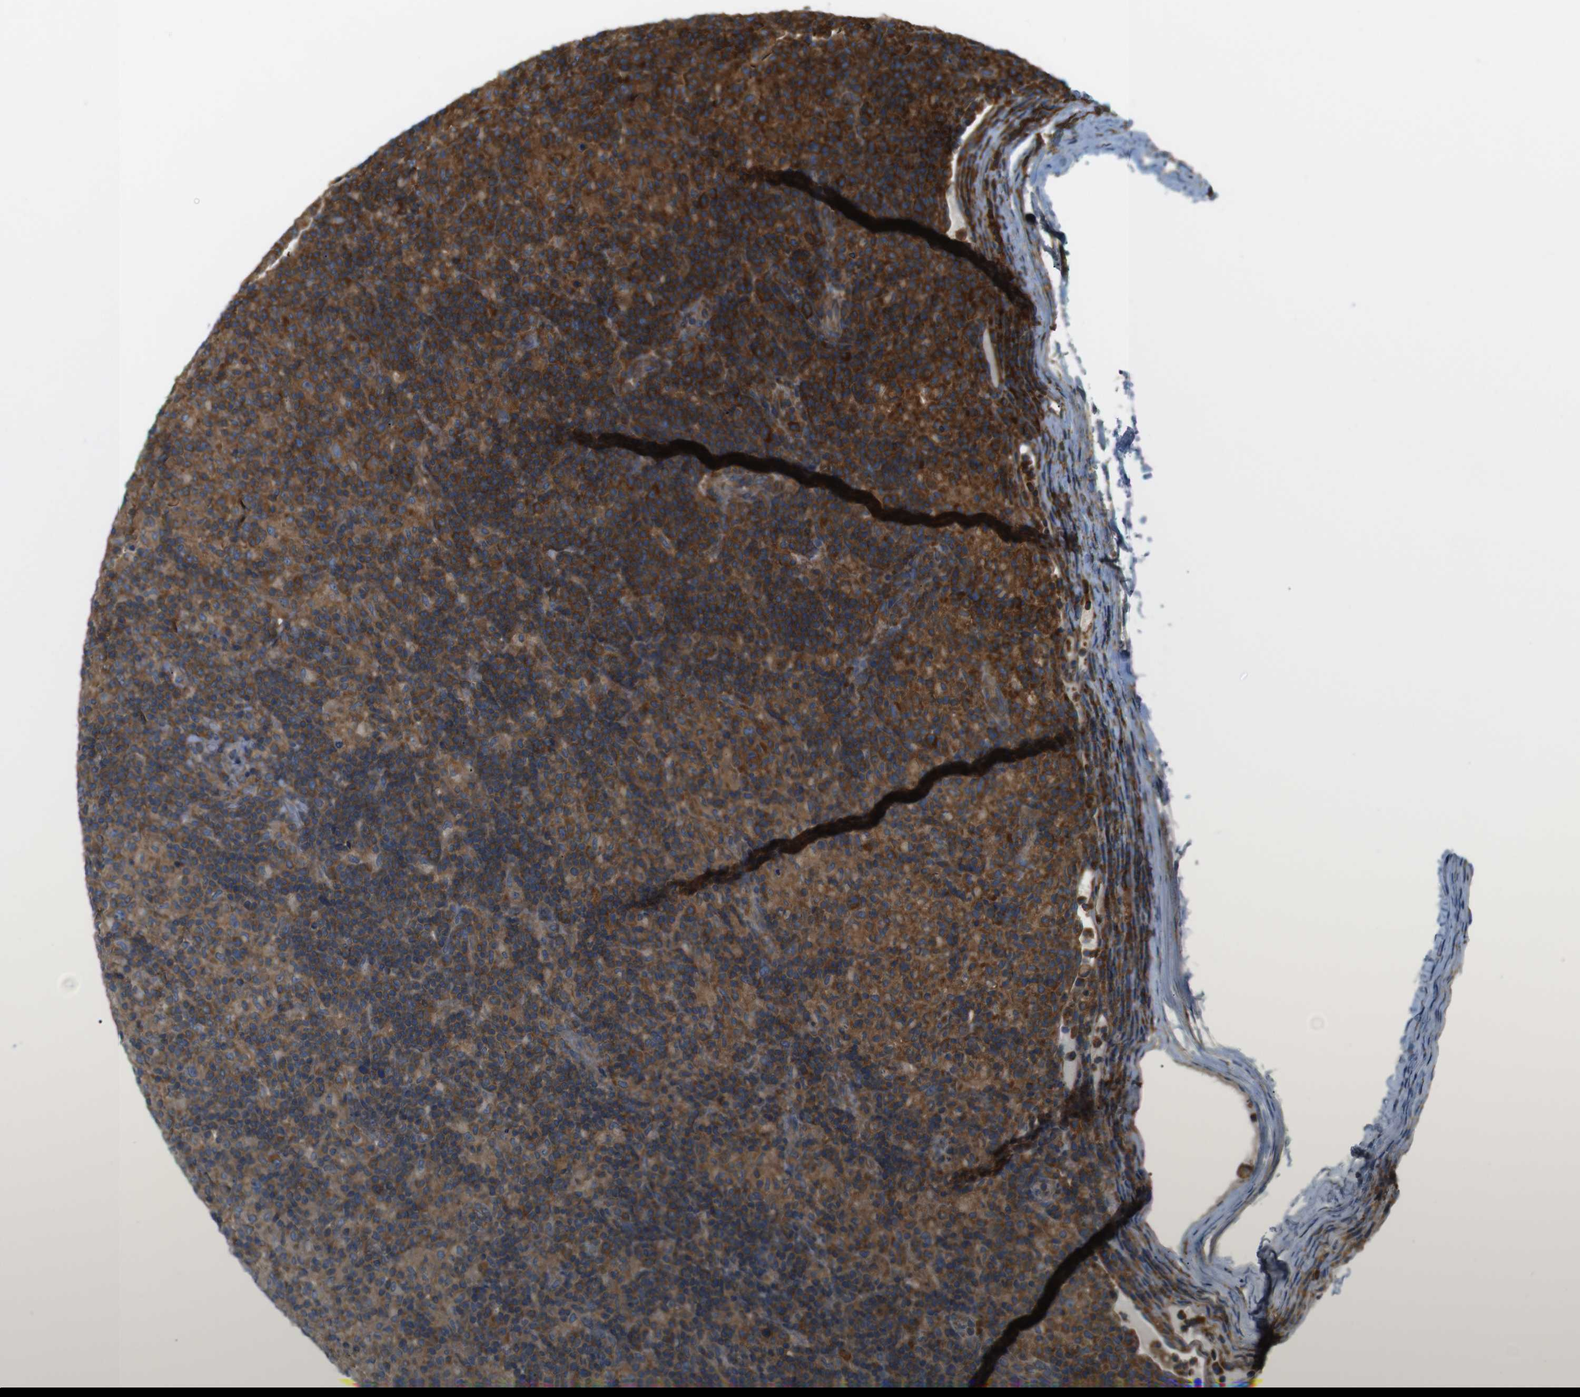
{"staining": {"intensity": "moderate", "quantity": ">75%", "location": "cytoplasmic/membranous"}, "tissue": "lymphoma", "cell_type": "Tumor cells", "image_type": "cancer", "snomed": [{"axis": "morphology", "description": "Hodgkin's disease, NOS"}, {"axis": "topography", "description": "Lymph node"}], "caption": "Lymphoma was stained to show a protein in brown. There is medium levels of moderate cytoplasmic/membranous expression in approximately >75% of tumor cells. (DAB IHC with brightfield microscopy, high magnification).", "gene": "TSC1", "patient": {"sex": "male", "age": 70}}